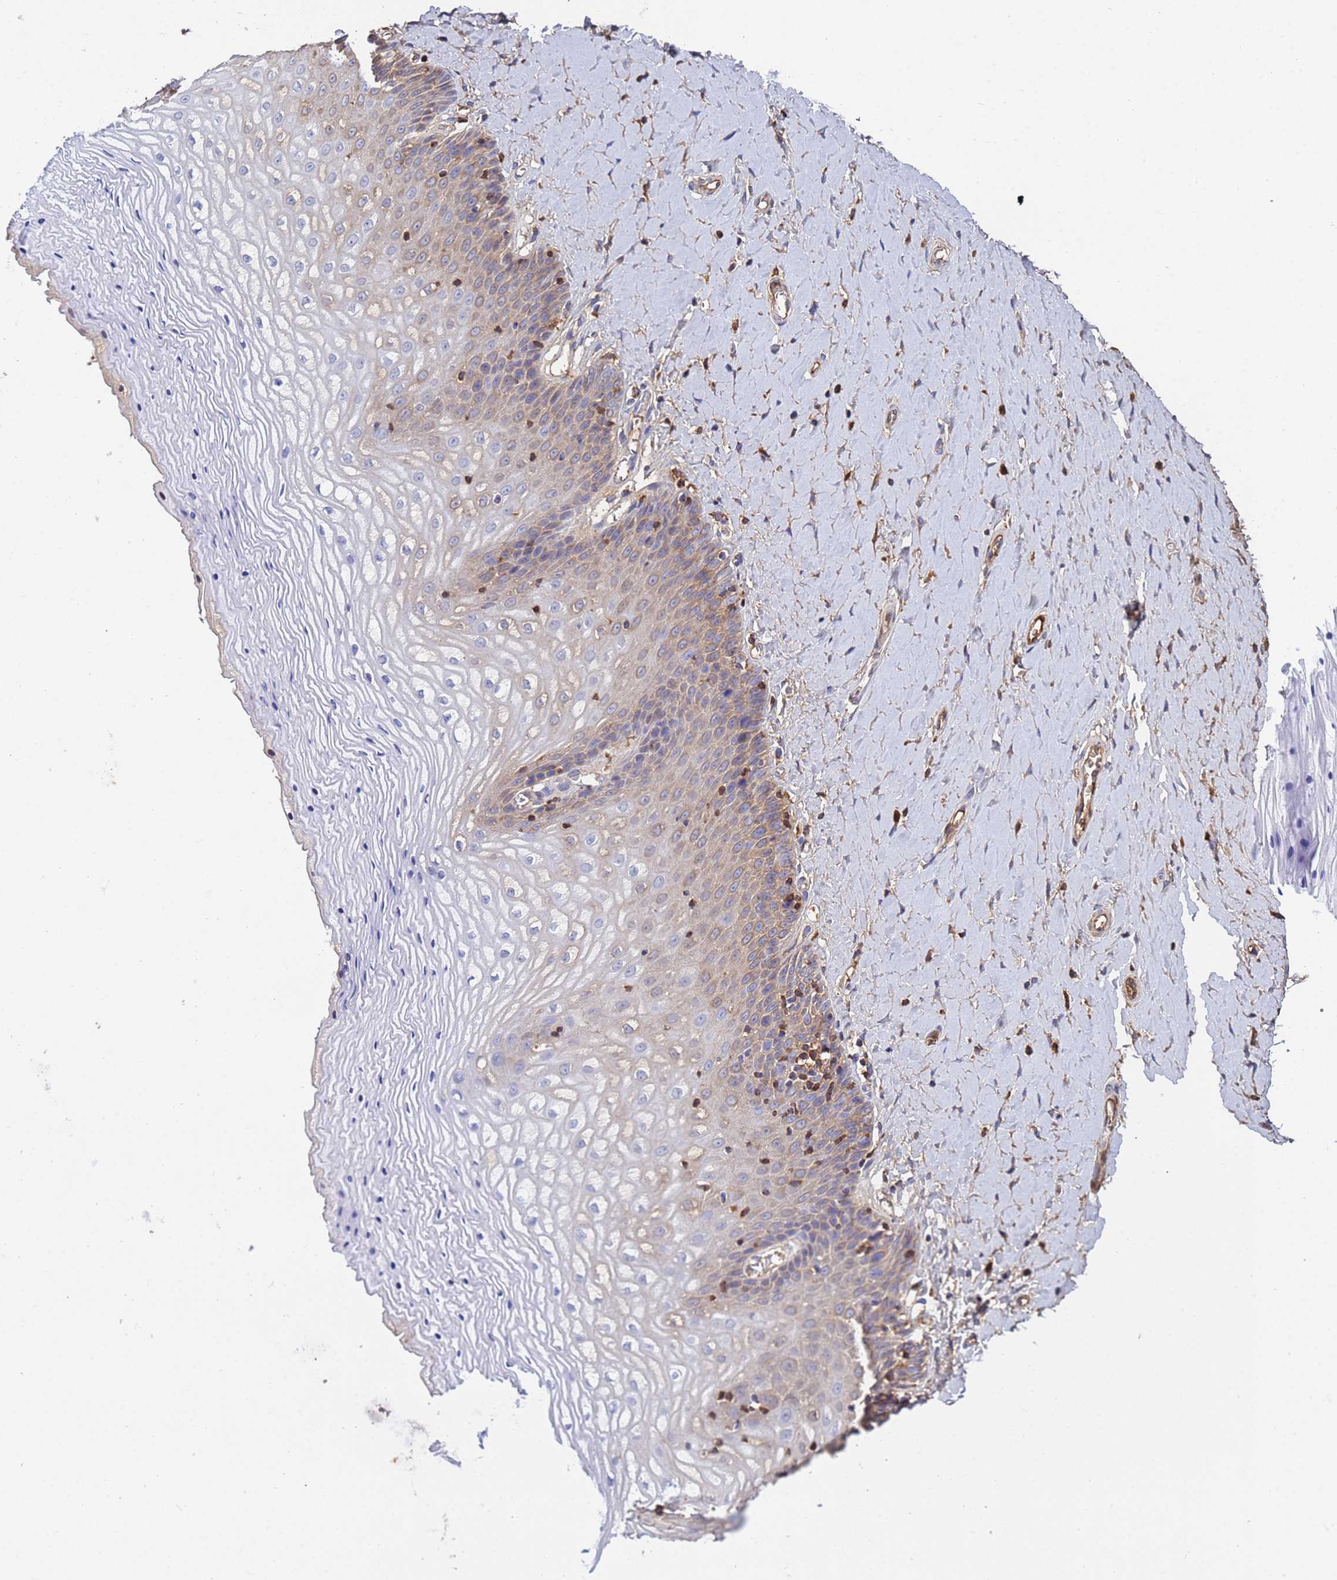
{"staining": {"intensity": "weak", "quantity": "25%-75%", "location": "cytoplasmic/membranous"}, "tissue": "vagina", "cell_type": "Squamous epithelial cells", "image_type": "normal", "snomed": [{"axis": "morphology", "description": "Normal tissue, NOS"}, {"axis": "topography", "description": "Vagina"}], "caption": "Vagina stained with DAB IHC displays low levels of weak cytoplasmic/membranous staining in approximately 25%-75% of squamous epithelial cells. The staining was performed using DAB (3,3'-diaminobenzidine) to visualize the protein expression in brown, while the nuclei were stained in blue with hematoxylin (Magnification: 20x).", "gene": "GLUD1", "patient": {"sex": "female", "age": 65}}